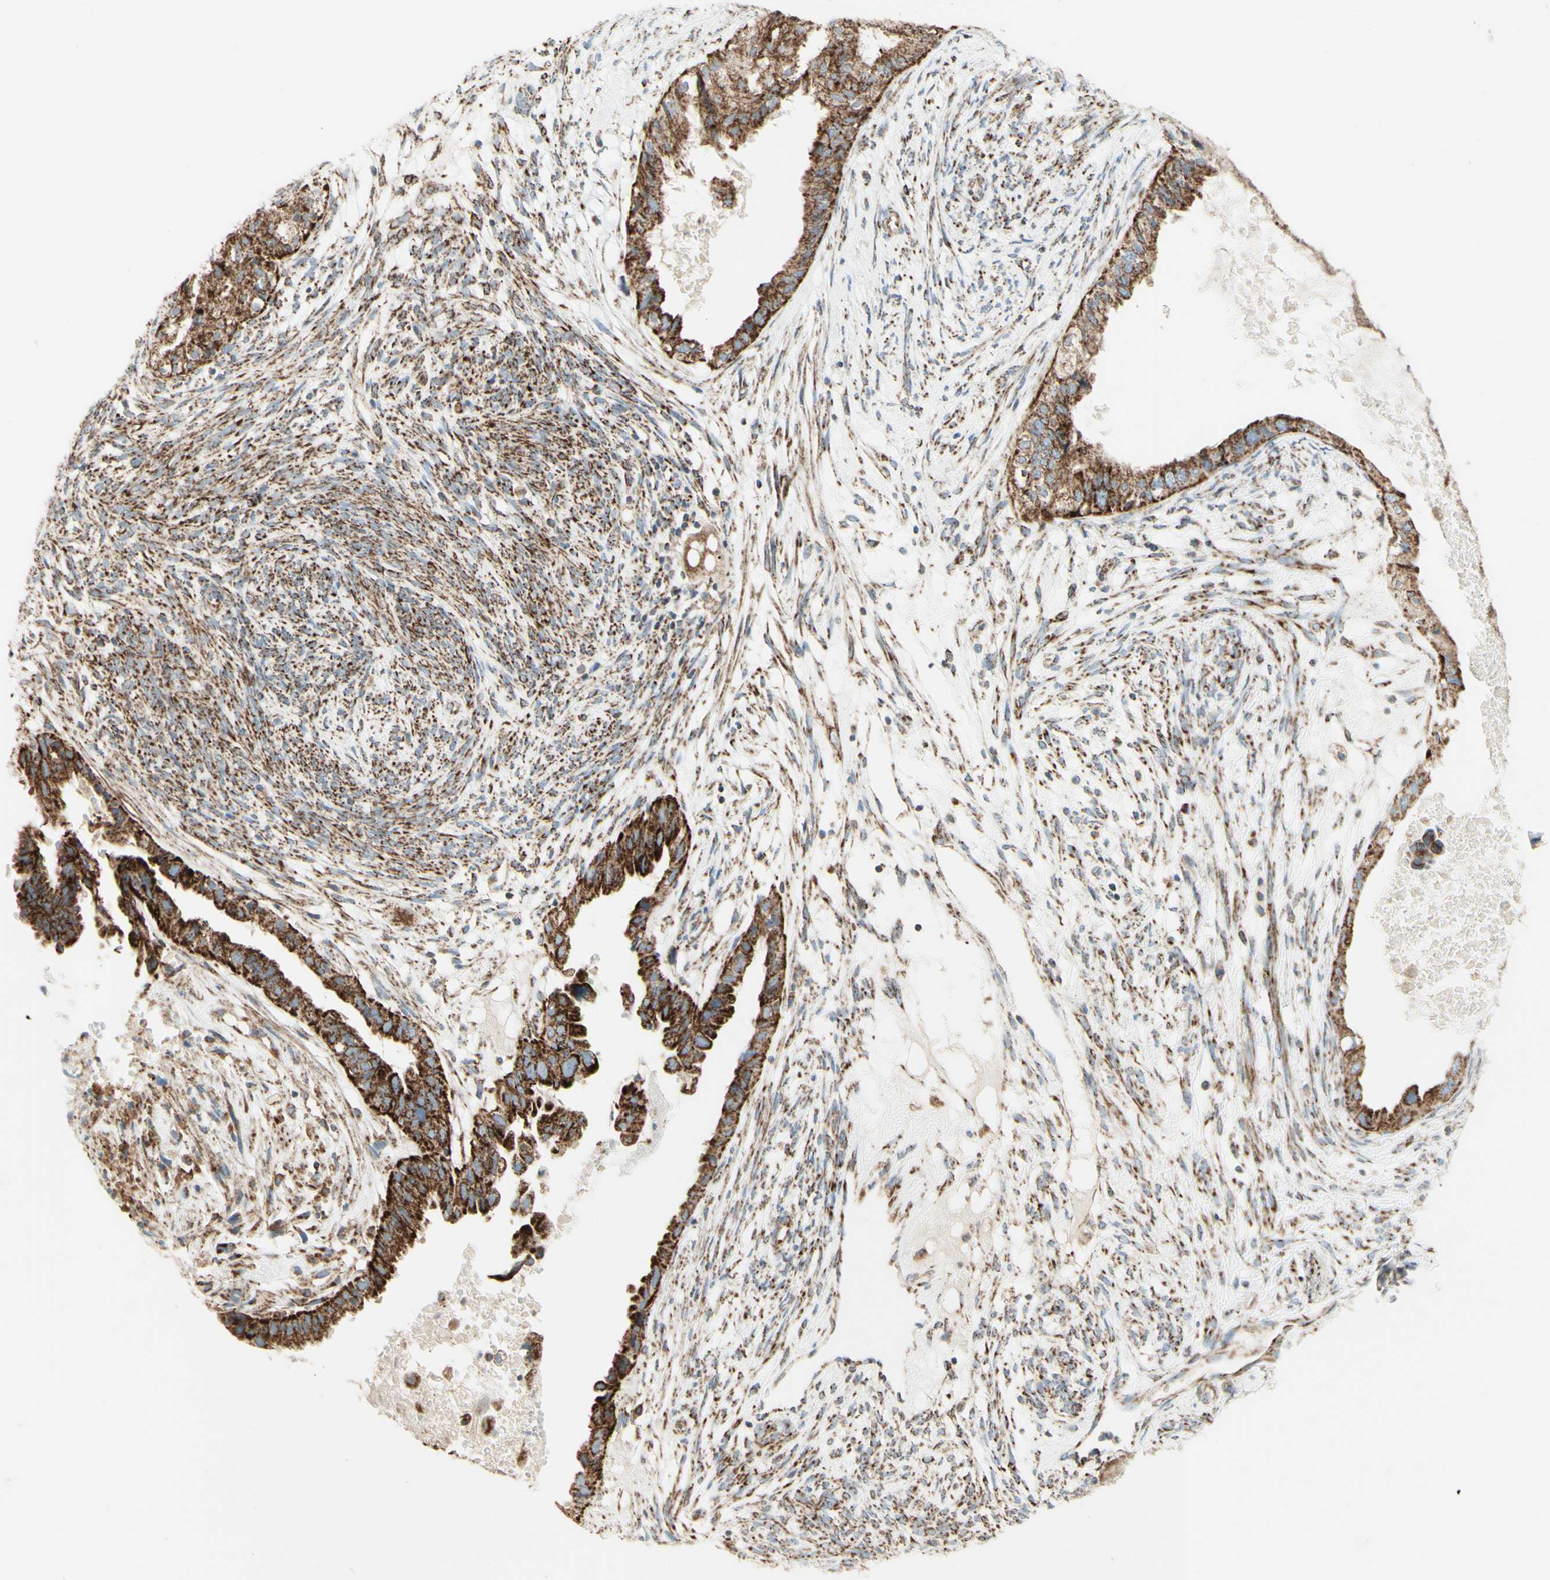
{"staining": {"intensity": "strong", "quantity": ">75%", "location": "cytoplasmic/membranous"}, "tissue": "cervical cancer", "cell_type": "Tumor cells", "image_type": "cancer", "snomed": [{"axis": "morphology", "description": "Normal tissue, NOS"}, {"axis": "morphology", "description": "Adenocarcinoma, NOS"}, {"axis": "topography", "description": "Cervix"}, {"axis": "topography", "description": "Endometrium"}], "caption": "A brown stain shows strong cytoplasmic/membranous positivity of a protein in cervical cancer (adenocarcinoma) tumor cells.", "gene": "ARMC10", "patient": {"sex": "female", "age": 86}}